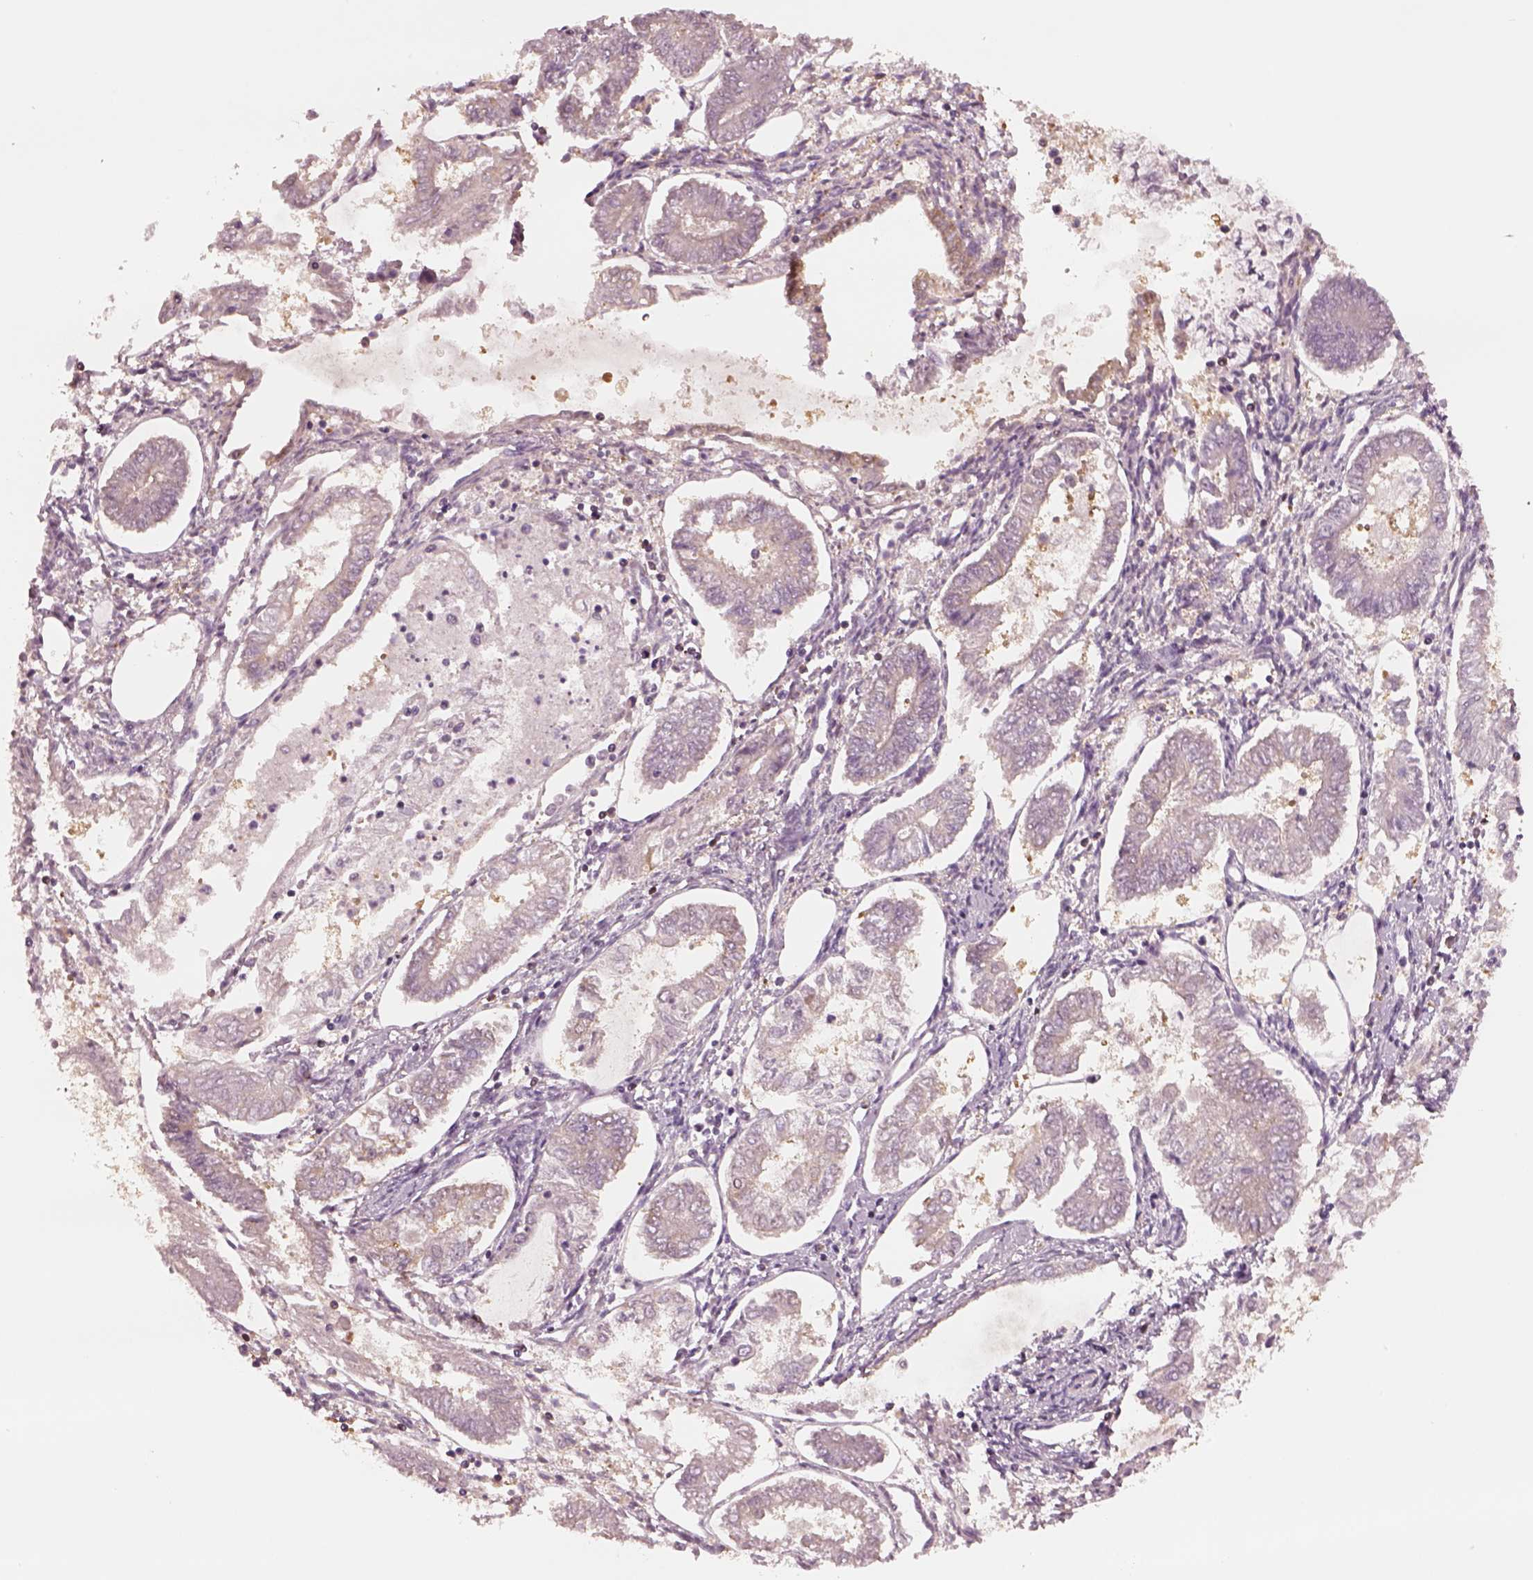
{"staining": {"intensity": "negative", "quantity": "none", "location": "none"}, "tissue": "endometrial cancer", "cell_type": "Tumor cells", "image_type": "cancer", "snomed": [{"axis": "morphology", "description": "Adenocarcinoma, NOS"}, {"axis": "topography", "description": "Endometrium"}], "caption": "This is a photomicrograph of immunohistochemistry (IHC) staining of adenocarcinoma (endometrial), which shows no expression in tumor cells.", "gene": "EGR4", "patient": {"sex": "female", "age": 68}}